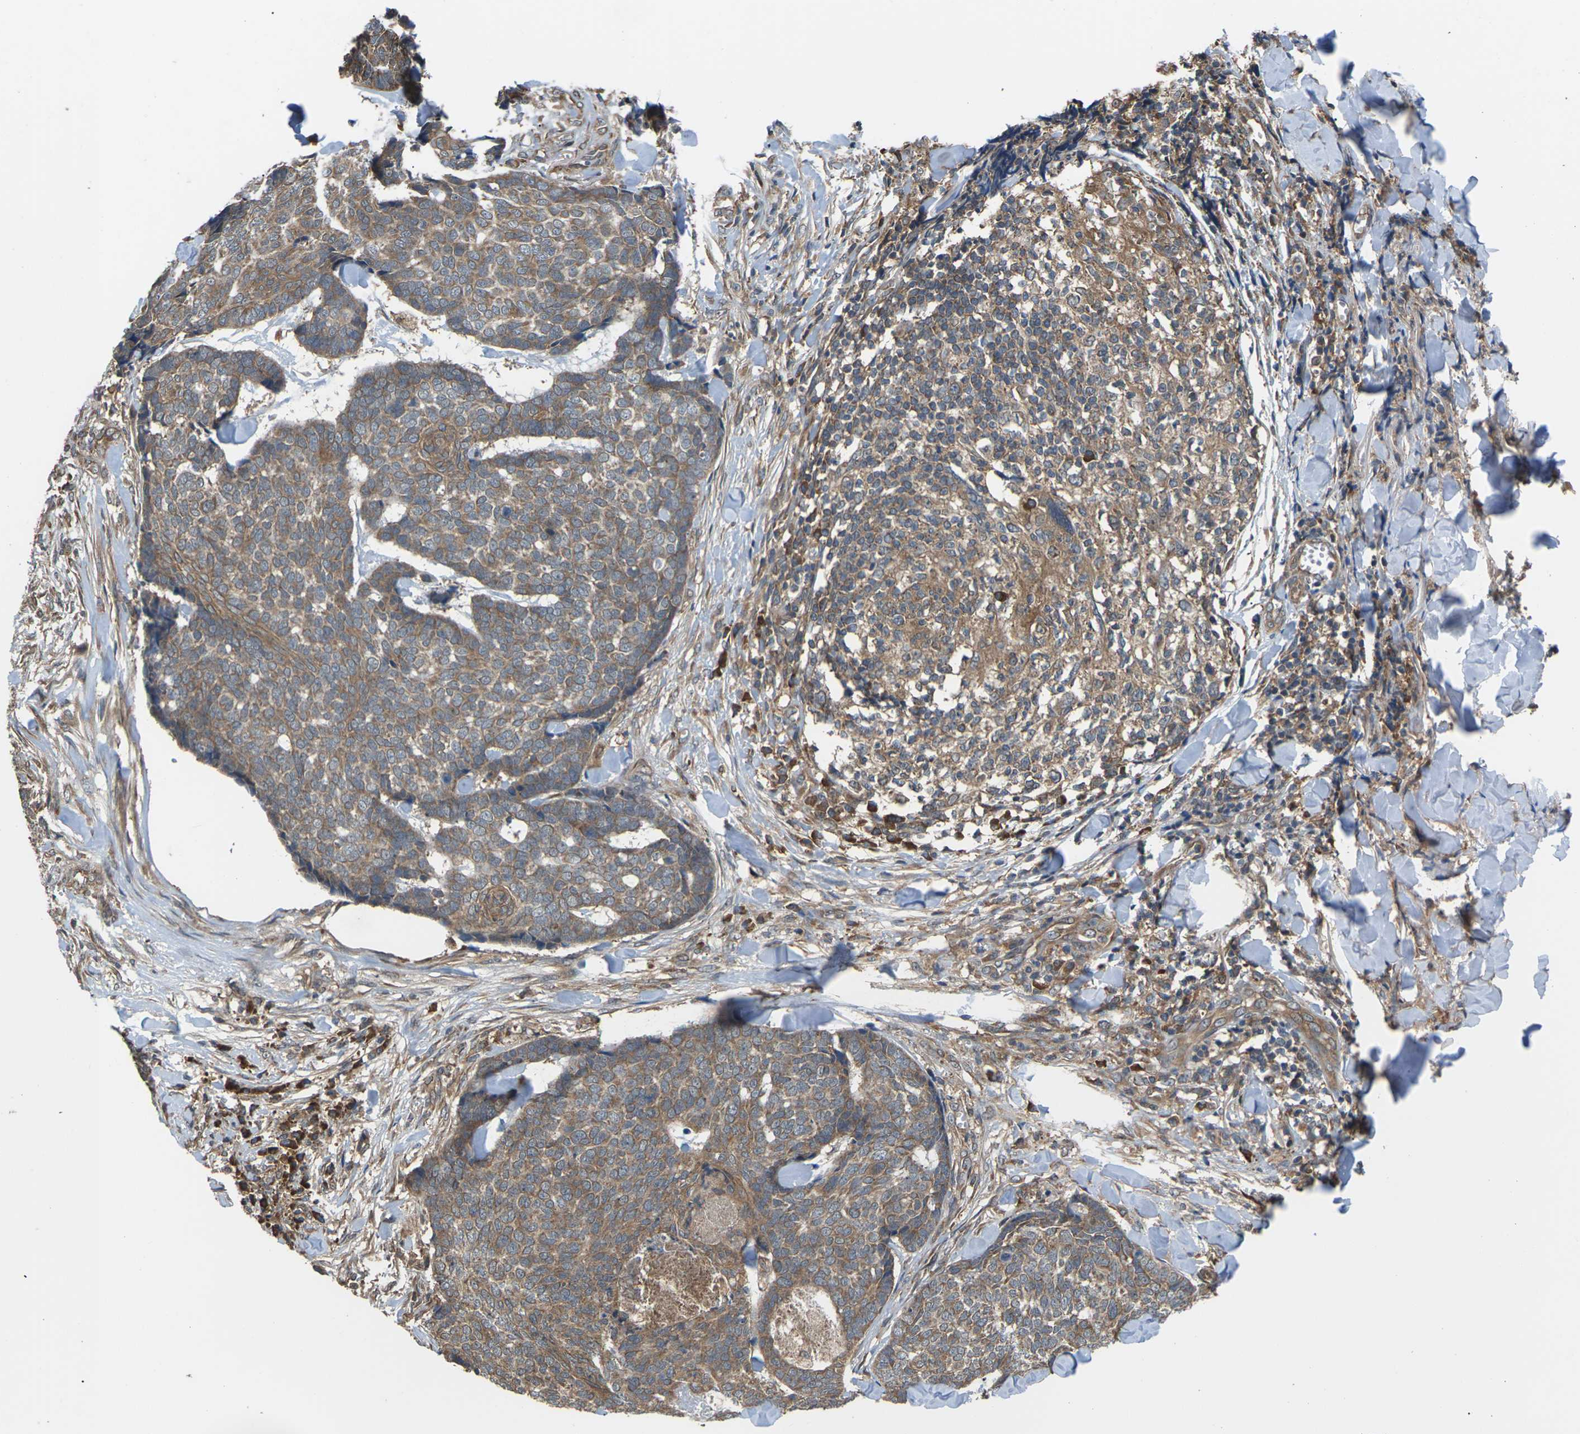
{"staining": {"intensity": "moderate", "quantity": ">75%", "location": "cytoplasmic/membranous"}, "tissue": "skin cancer", "cell_type": "Tumor cells", "image_type": "cancer", "snomed": [{"axis": "morphology", "description": "Basal cell carcinoma"}, {"axis": "topography", "description": "Skin"}], "caption": "This is an image of IHC staining of skin basal cell carcinoma, which shows moderate expression in the cytoplasmic/membranous of tumor cells.", "gene": "NRAS", "patient": {"sex": "male", "age": 84}}